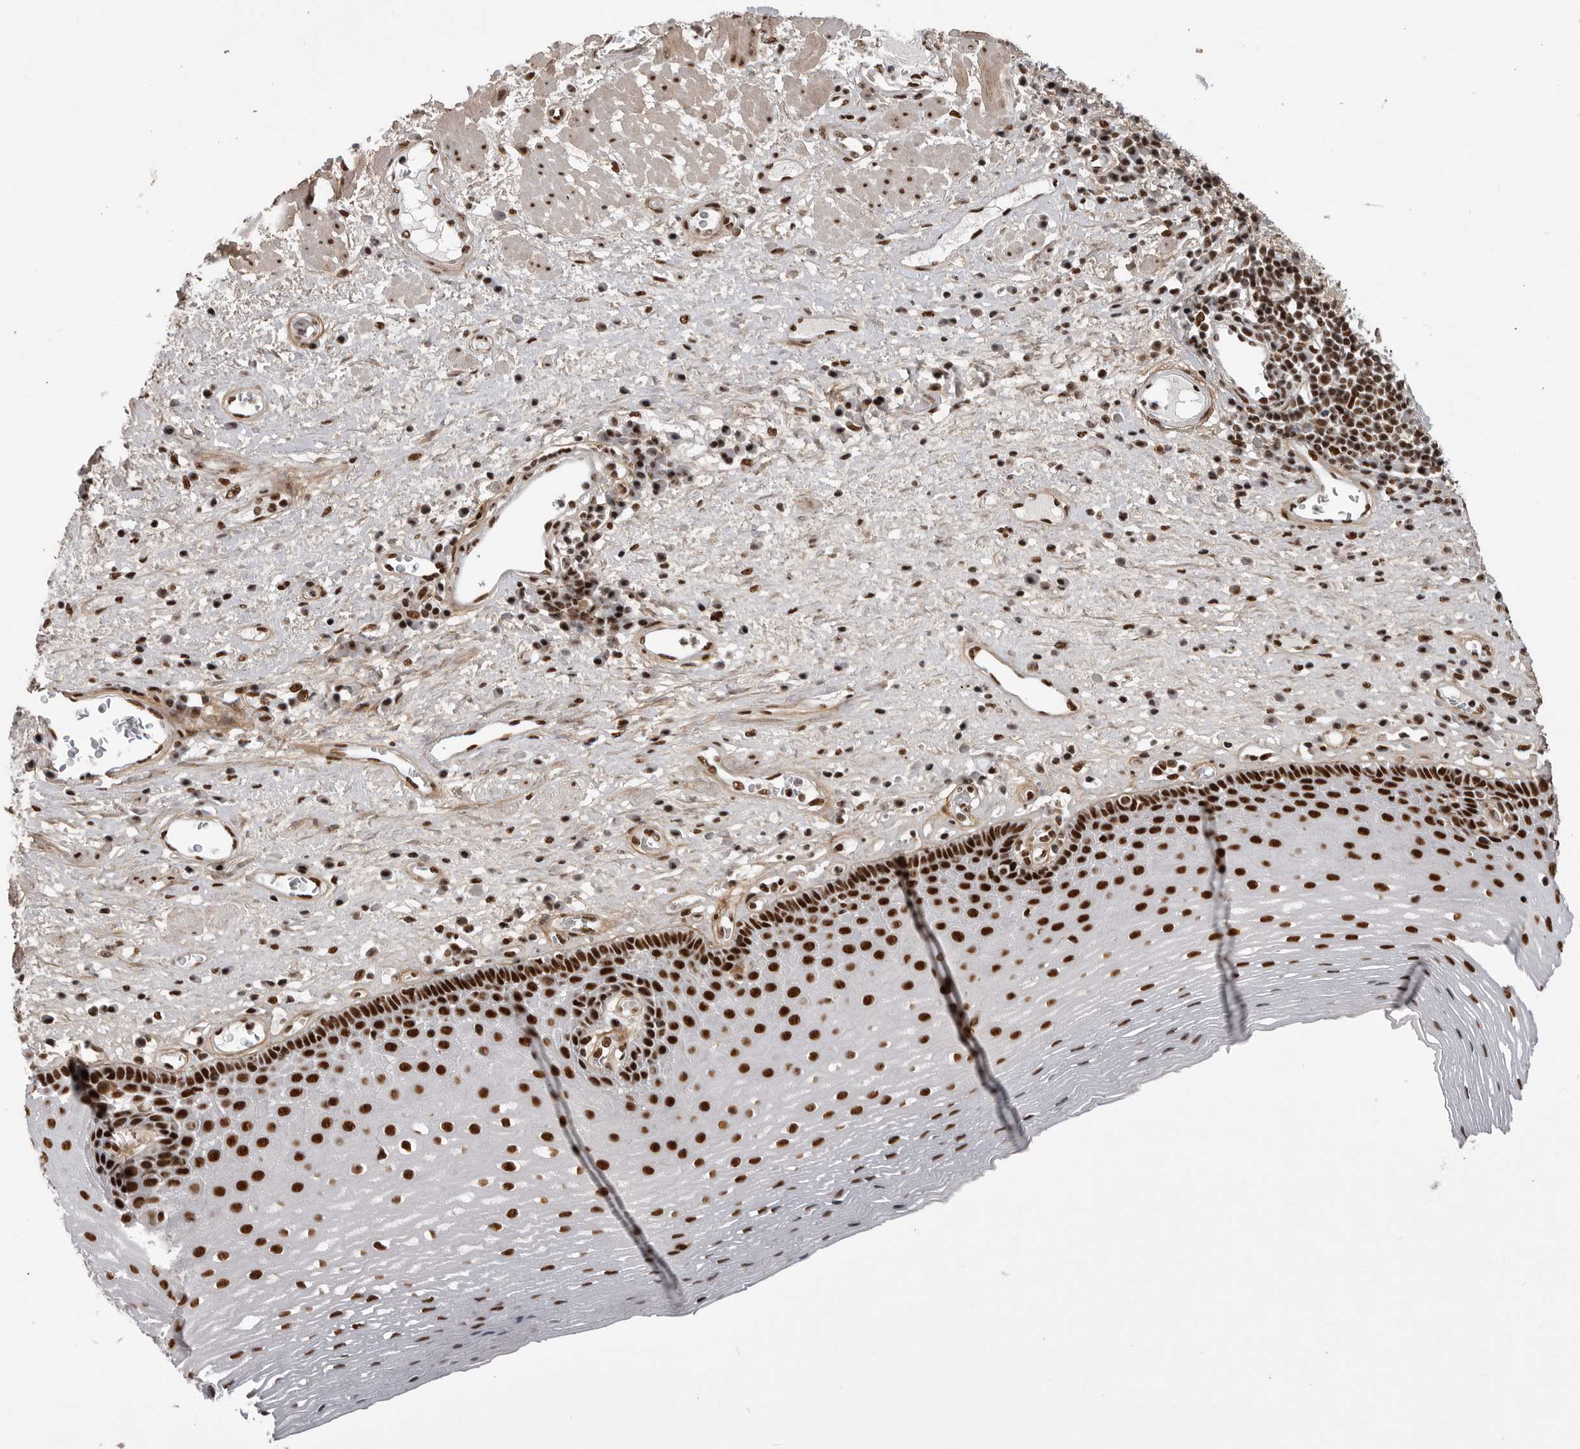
{"staining": {"intensity": "strong", "quantity": ">75%", "location": "nuclear"}, "tissue": "esophagus", "cell_type": "Squamous epithelial cells", "image_type": "normal", "snomed": [{"axis": "morphology", "description": "Normal tissue, NOS"}, {"axis": "morphology", "description": "Adenocarcinoma, NOS"}, {"axis": "topography", "description": "Esophagus"}], "caption": "Protein expression analysis of unremarkable esophagus reveals strong nuclear expression in approximately >75% of squamous epithelial cells.", "gene": "PPP1R8", "patient": {"sex": "male", "age": 62}}